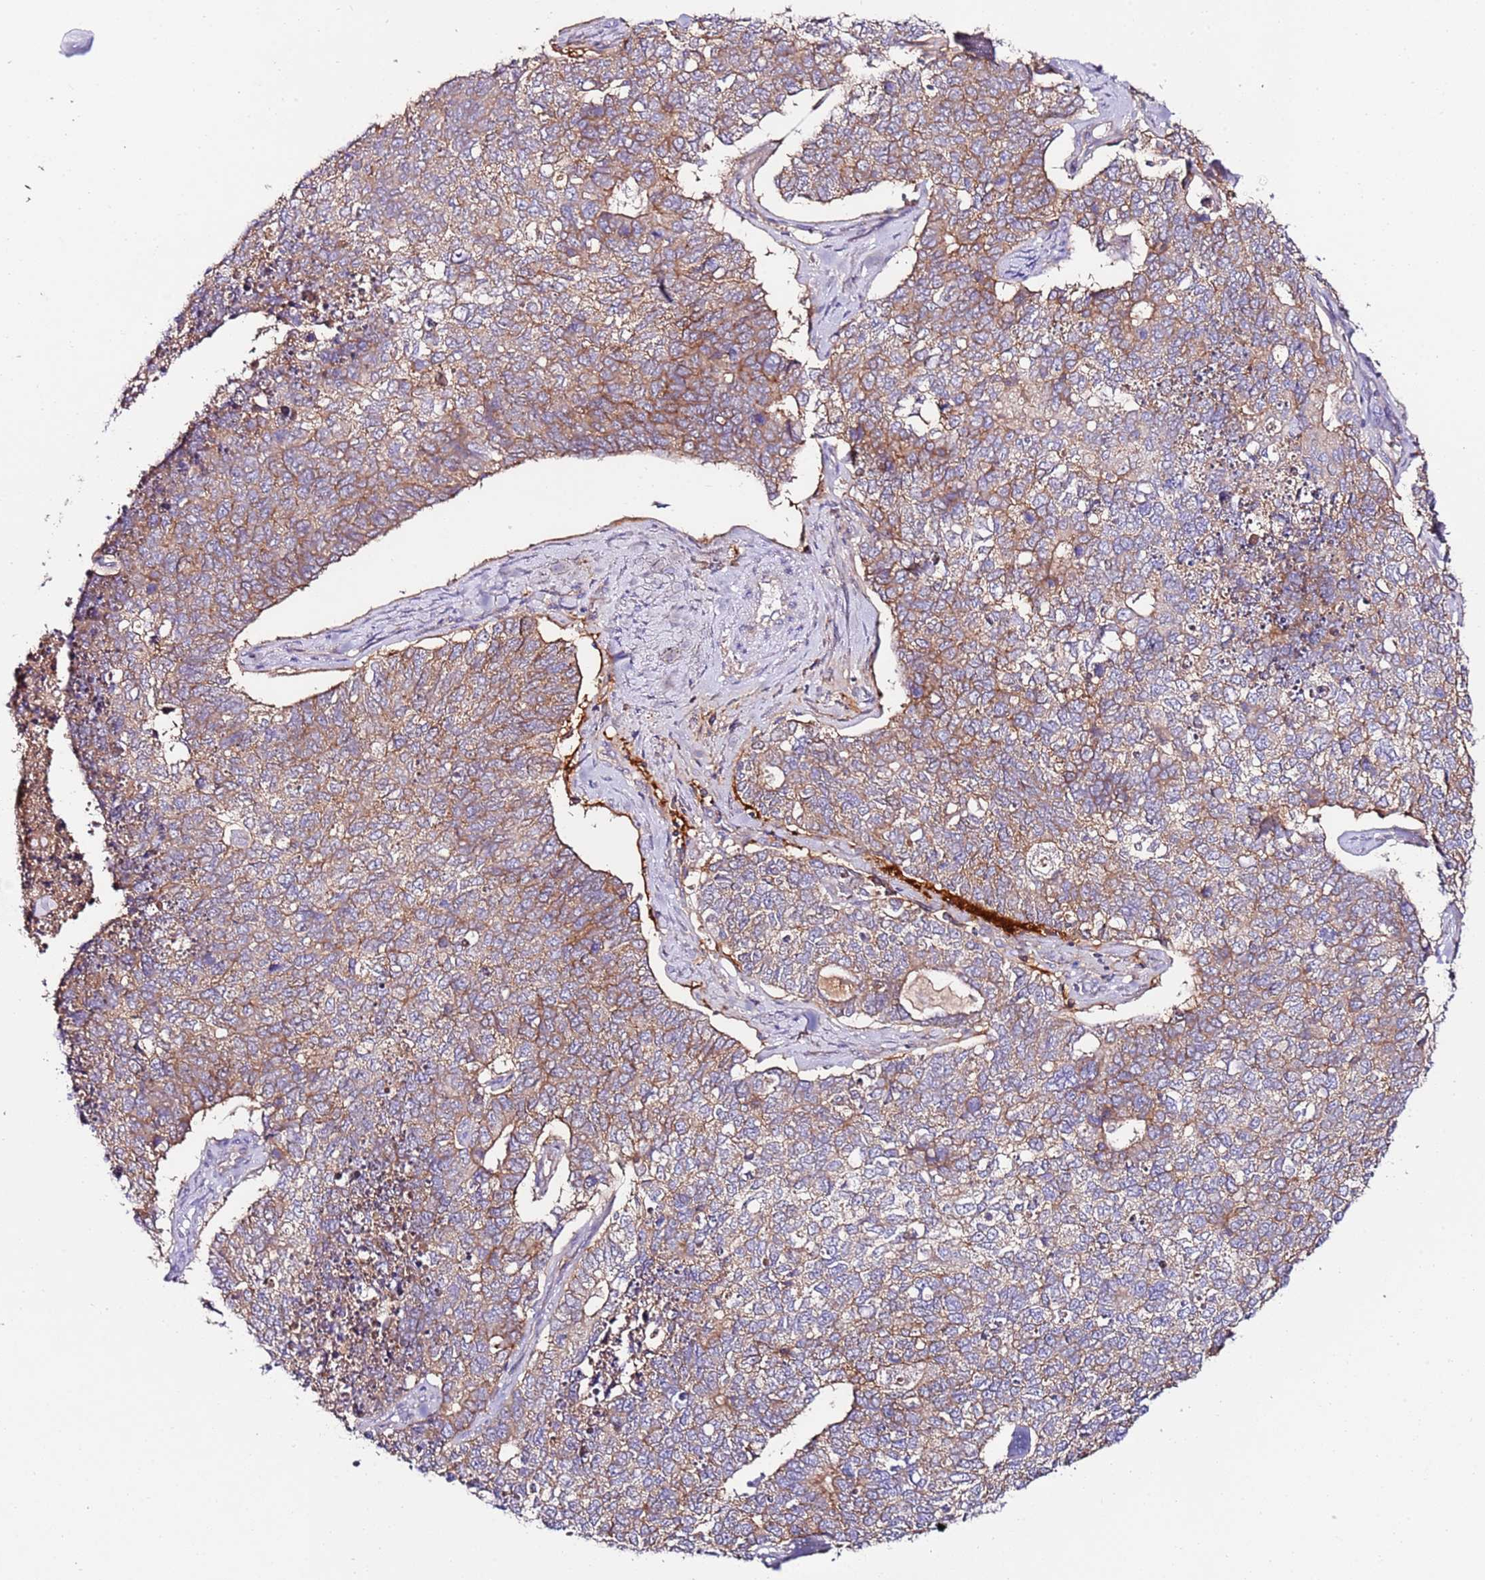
{"staining": {"intensity": "moderate", "quantity": "25%-75%", "location": "cytoplasmic/membranous"}, "tissue": "cervical cancer", "cell_type": "Tumor cells", "image_type": "cancer", "snomed": [{"axis": "morphology", "description": "Squamous cell carcinoma, NOS"}, {"axis": "topography", "description": "Cervix"}], "caption": "Squamous cell carcinoma (cervical) tissue exhibits moderate cytoplasmic/membranous staining in approximately 25%-75% of tumor cells", "gene": "FLVCR1", "patient": {"sex": "female", "age": 63}}